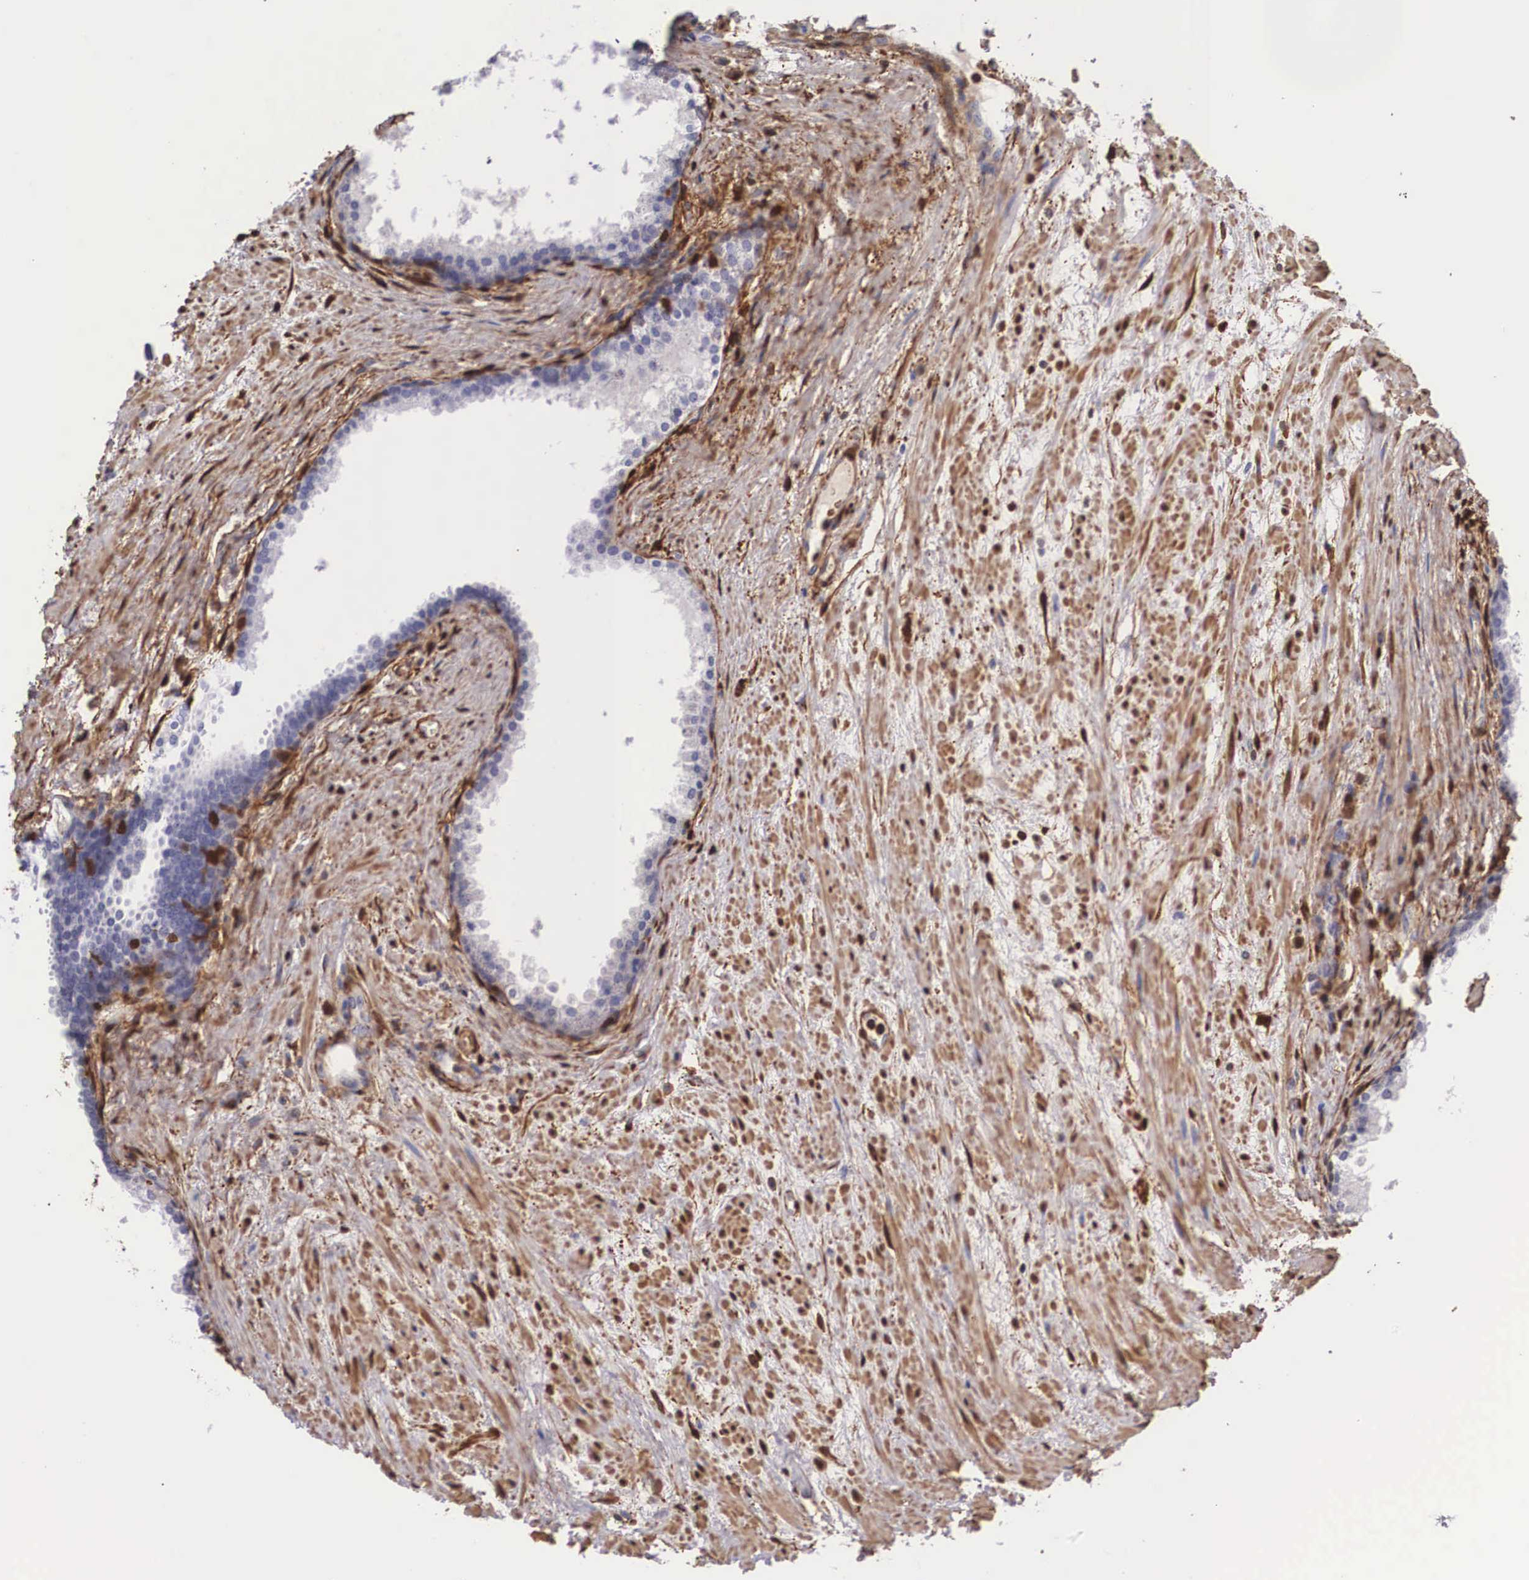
{"staining": {"intensity": "negative", "quantity": "none", "location": "none"}, "tissue": "prostate", "cell_type": "Glandular cells", "image_type": "normal", "snomed": [{"axis": "morphology", "description": "Normal tissue, NOS"}, {"axis": "topography", "description": "Prostate"}], "caption": "Immunohistochemistry photomicrograph of unremarkable prostate: human prostate stained with DAB shows no significant protein positivity in glandular cells.", "gene": "LGALS1", "patient": {"sex": "male", "age": 65}}